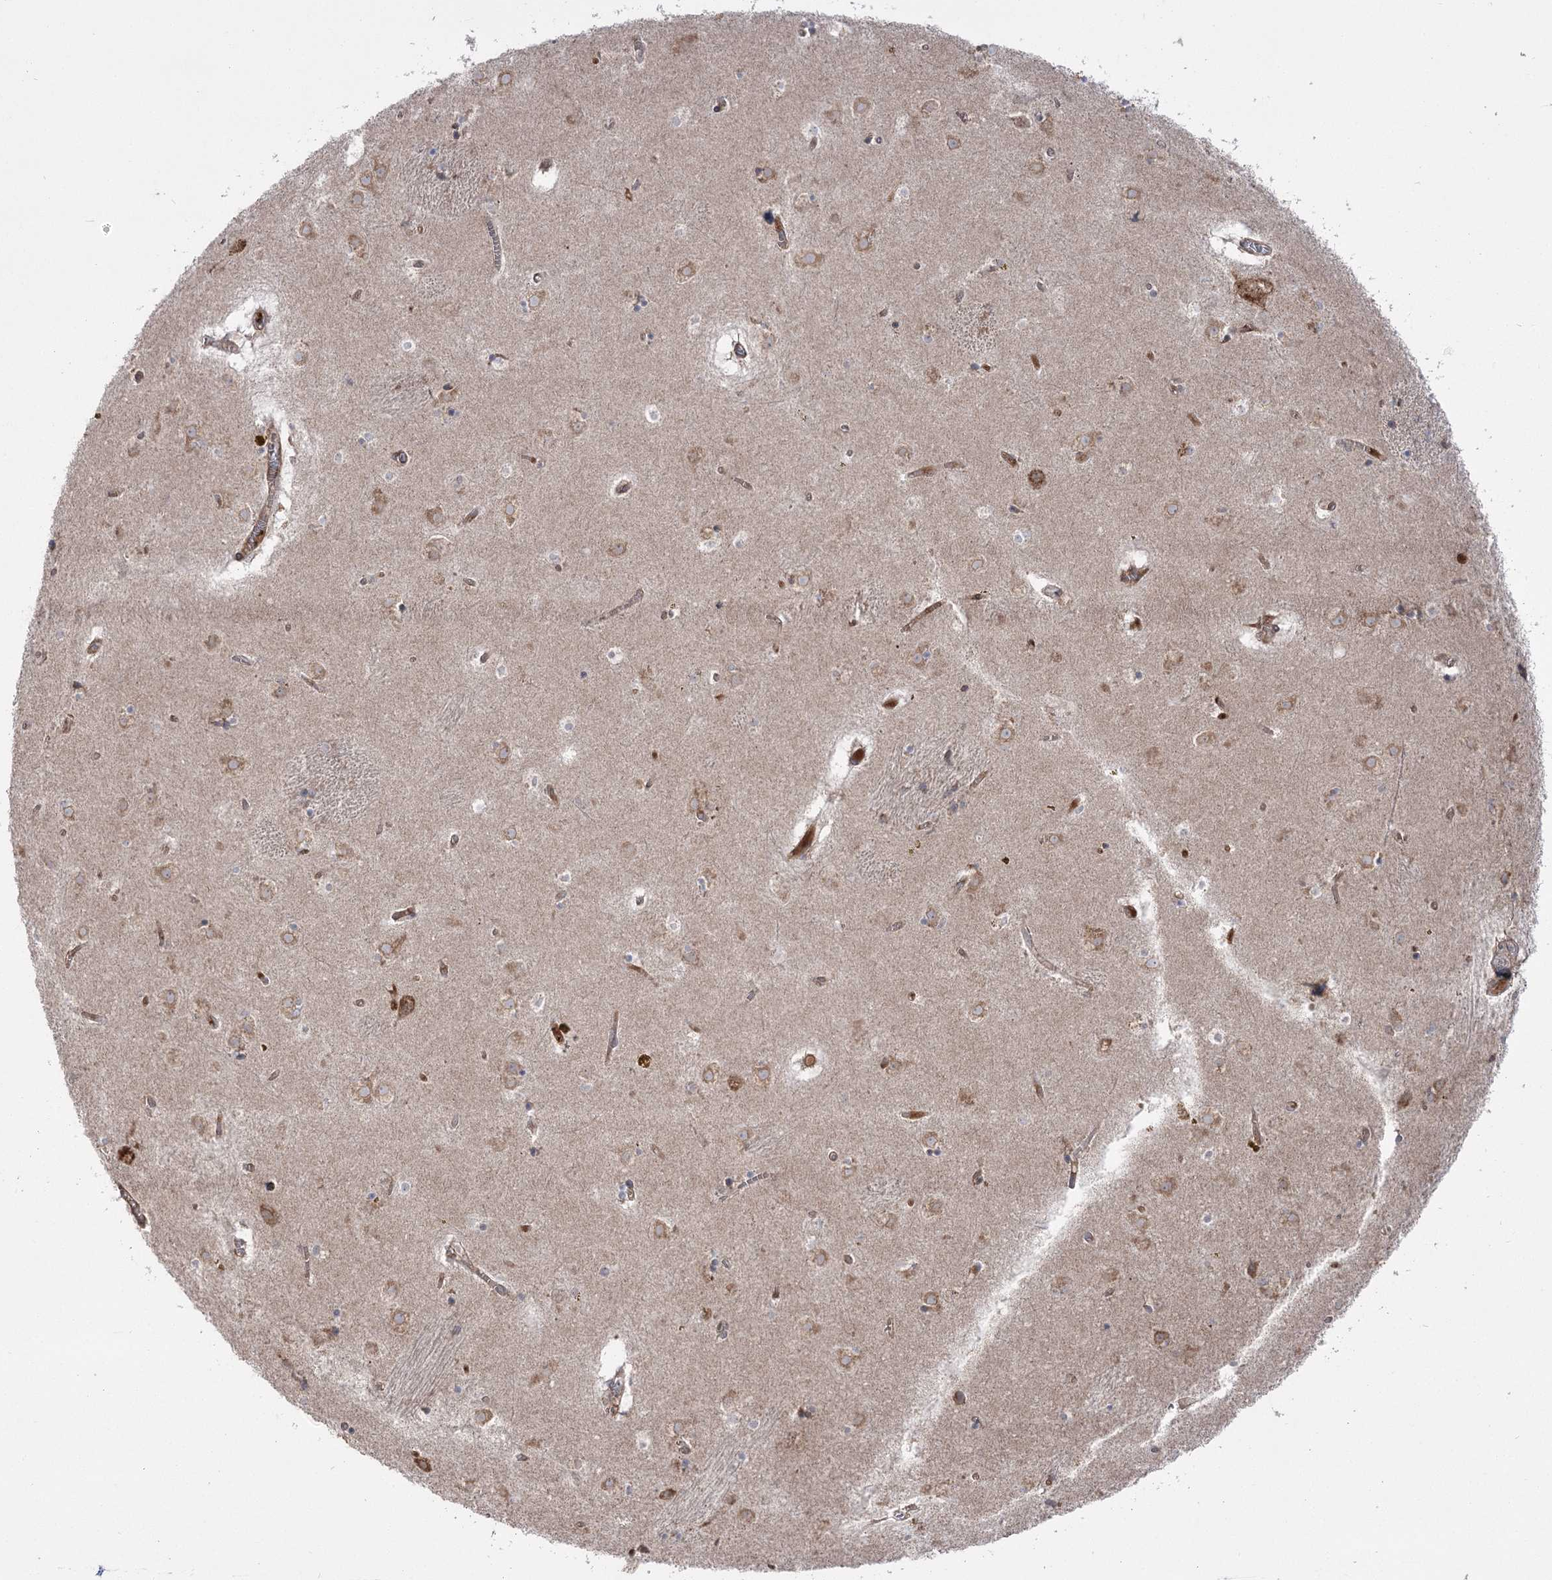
{"staining": {"intensity": "moderate", "quantity": "<25%", "location": "cytoplasmic/membranous"}, "tissue": "caudate", "cell_type": "Glial cells", "image_type": "normal", "snomed": [{"axis": "morphology", "description": "Normal tissue, NOS"}, {"axis": "topography", "description": "Lateral ventricle wall"}], "caption": "A high-resolution micrograph shows immunohistochemistry staining of benign caudate, which shows moderate cytoplasmic/membranous staining in approximately <25% of glial cells. (IHC, brightfield microscopy, high magnification).", "gene": "PLEKHA5", "patient": {"sex": "male", "age": 70}}